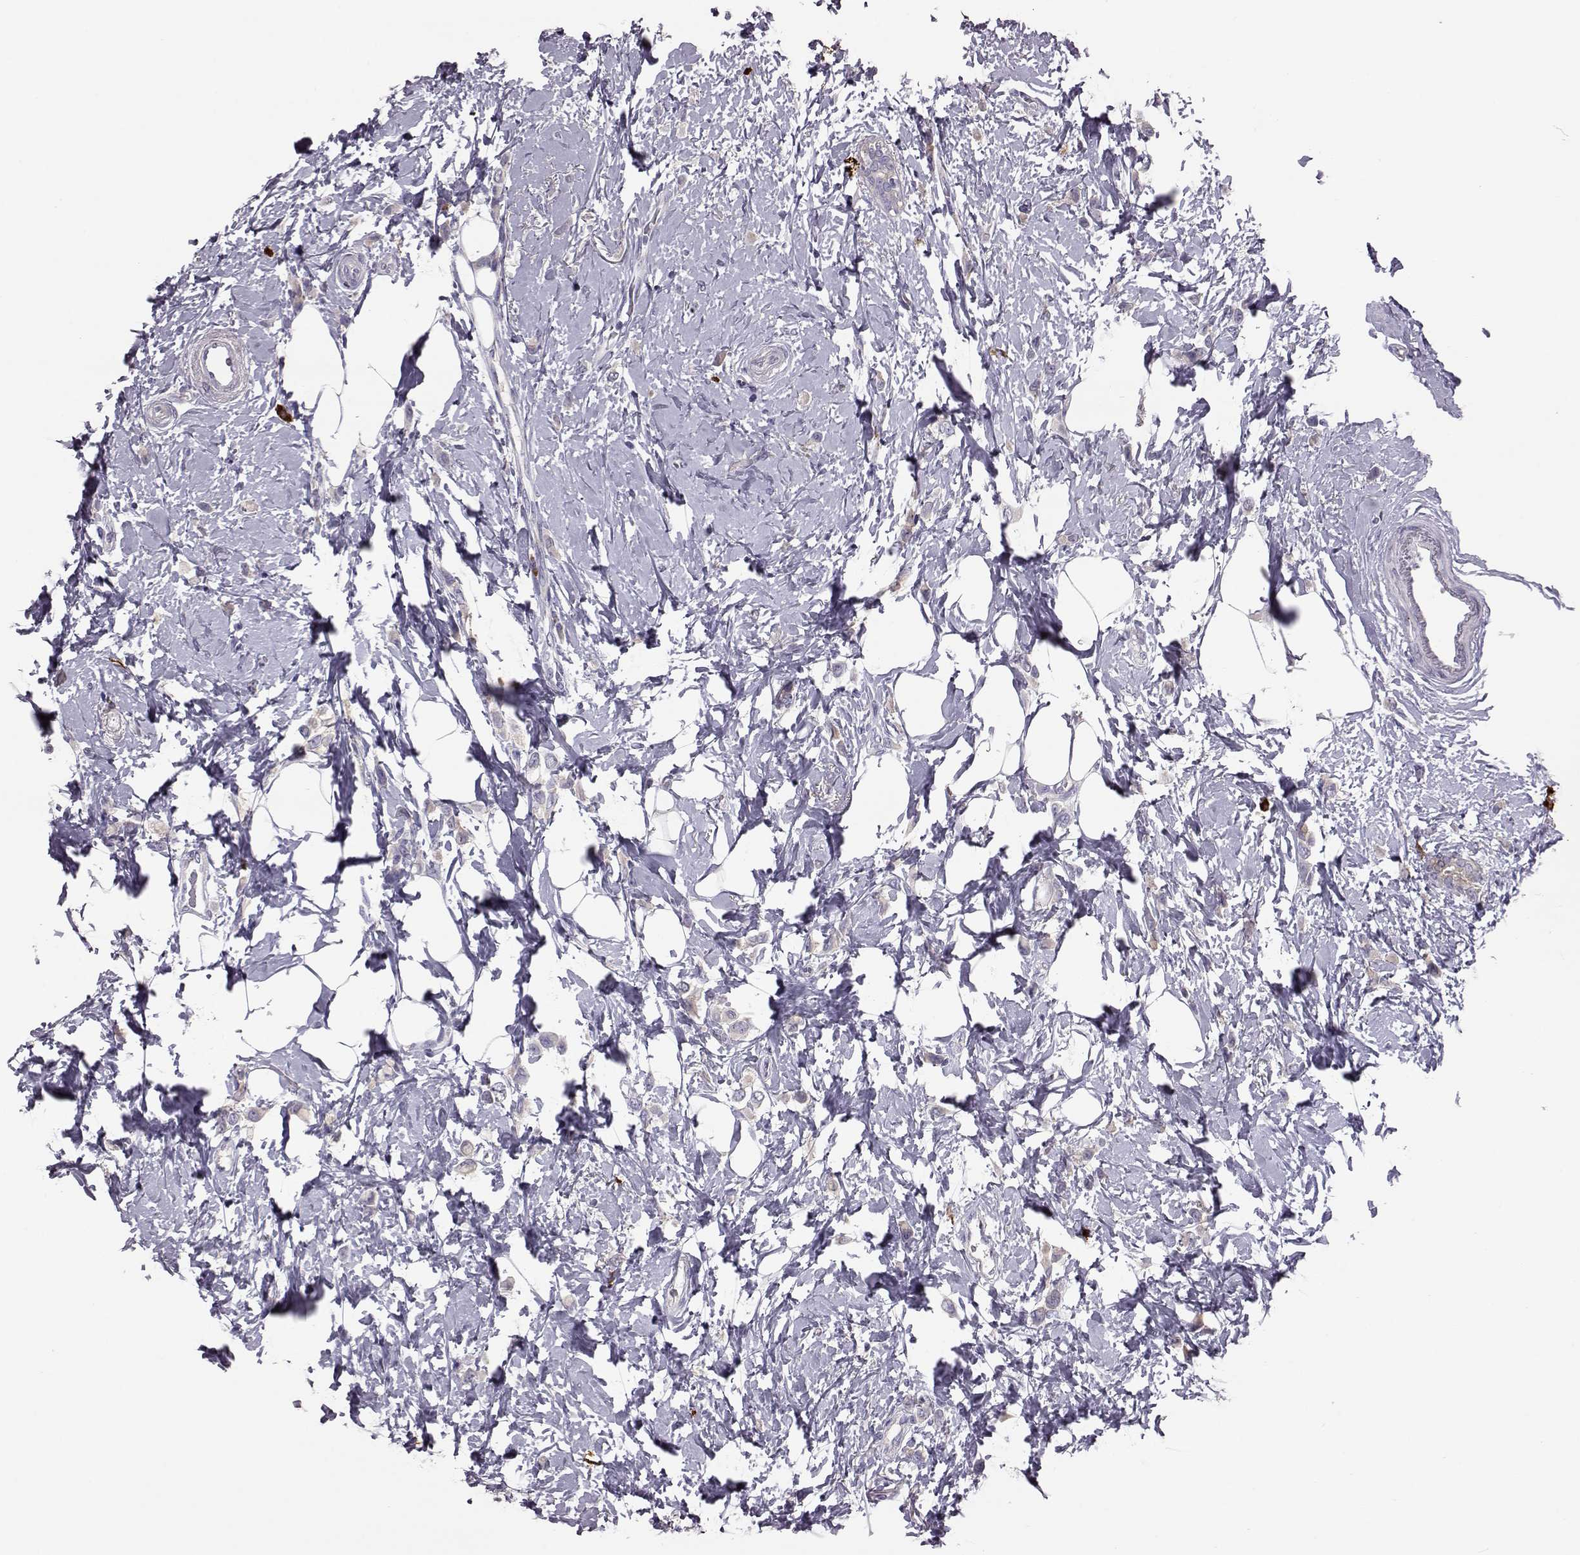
{"staining": {"intensity": "negative", "quantity": "none", "location": "none"}, "tissue": "breast cancer", "cell_type": "Tumor cells", "image_type": "cancer", "snomed": [{"axis": "morphology", "description": "Lobular carcinoma"}, {"axis": "topography", "description": "Breast"}], "caption": "Breast cancer stained for a protein using immunohistochemistry (IHC) shows no expression tumor cells.", "gene": "ADGRG5", "patient": {"sex": "female", "age": 66}}